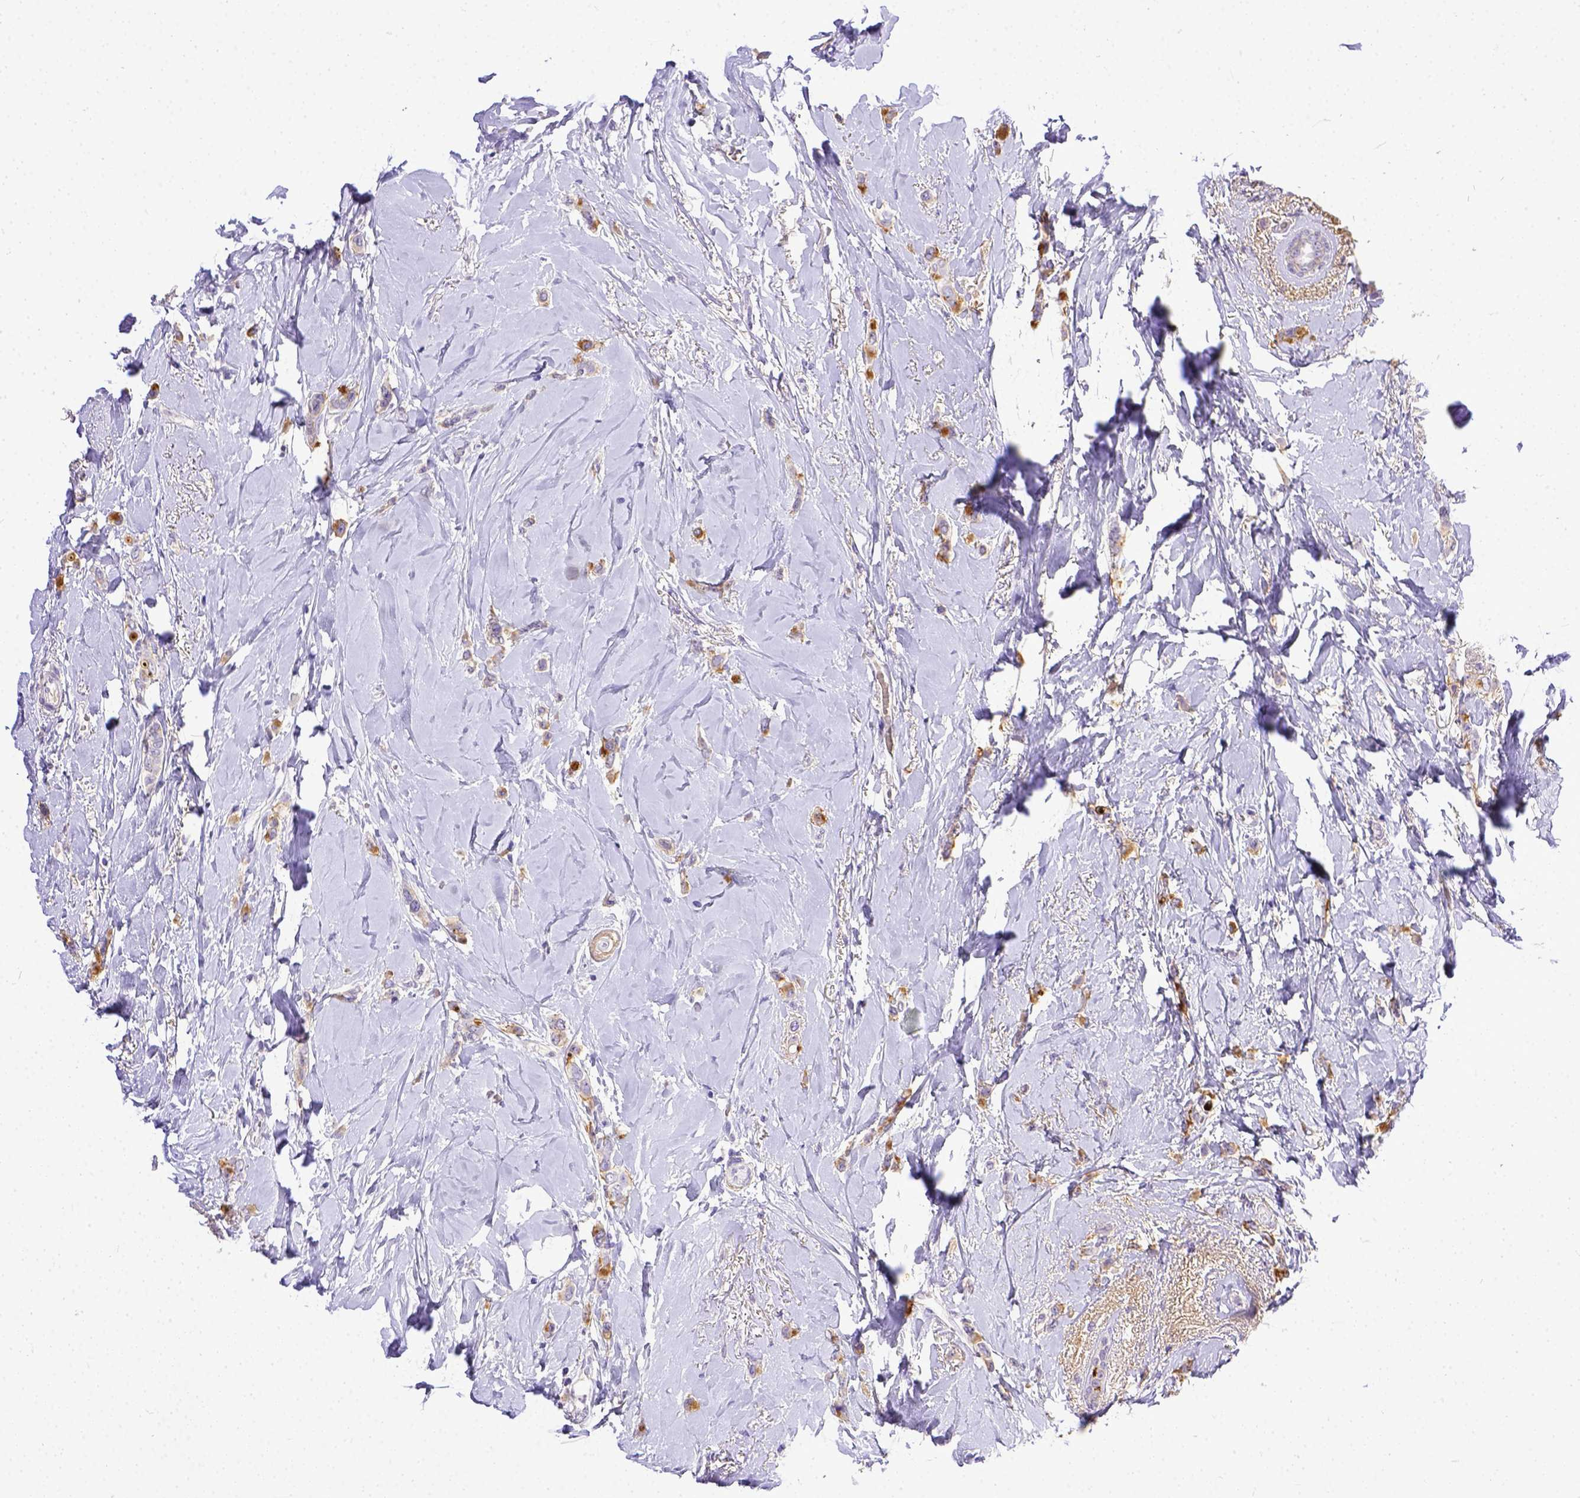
{"staining": {"intensity": "moderate", "quantity": ">75%", "location": "cytoplasmic/membranous"}, "tissue": "breast cancer", "cell_type": "Tumor cells", "image_type": "cancer", "snomed": [{"axis": "morphology", "description": "Lobular carcinoma"}, {"axis": "topography", "description": "Breast"}], "caption": "Moderate cytoplasmic/membranous positivity for a protein is present in approximately >75% of tumor cells of lobular carcinoma (breast) using immunohistochemistry (IHC).", "gene": "BTN1A1", "patient": {"sex": "female", "age": 66}}